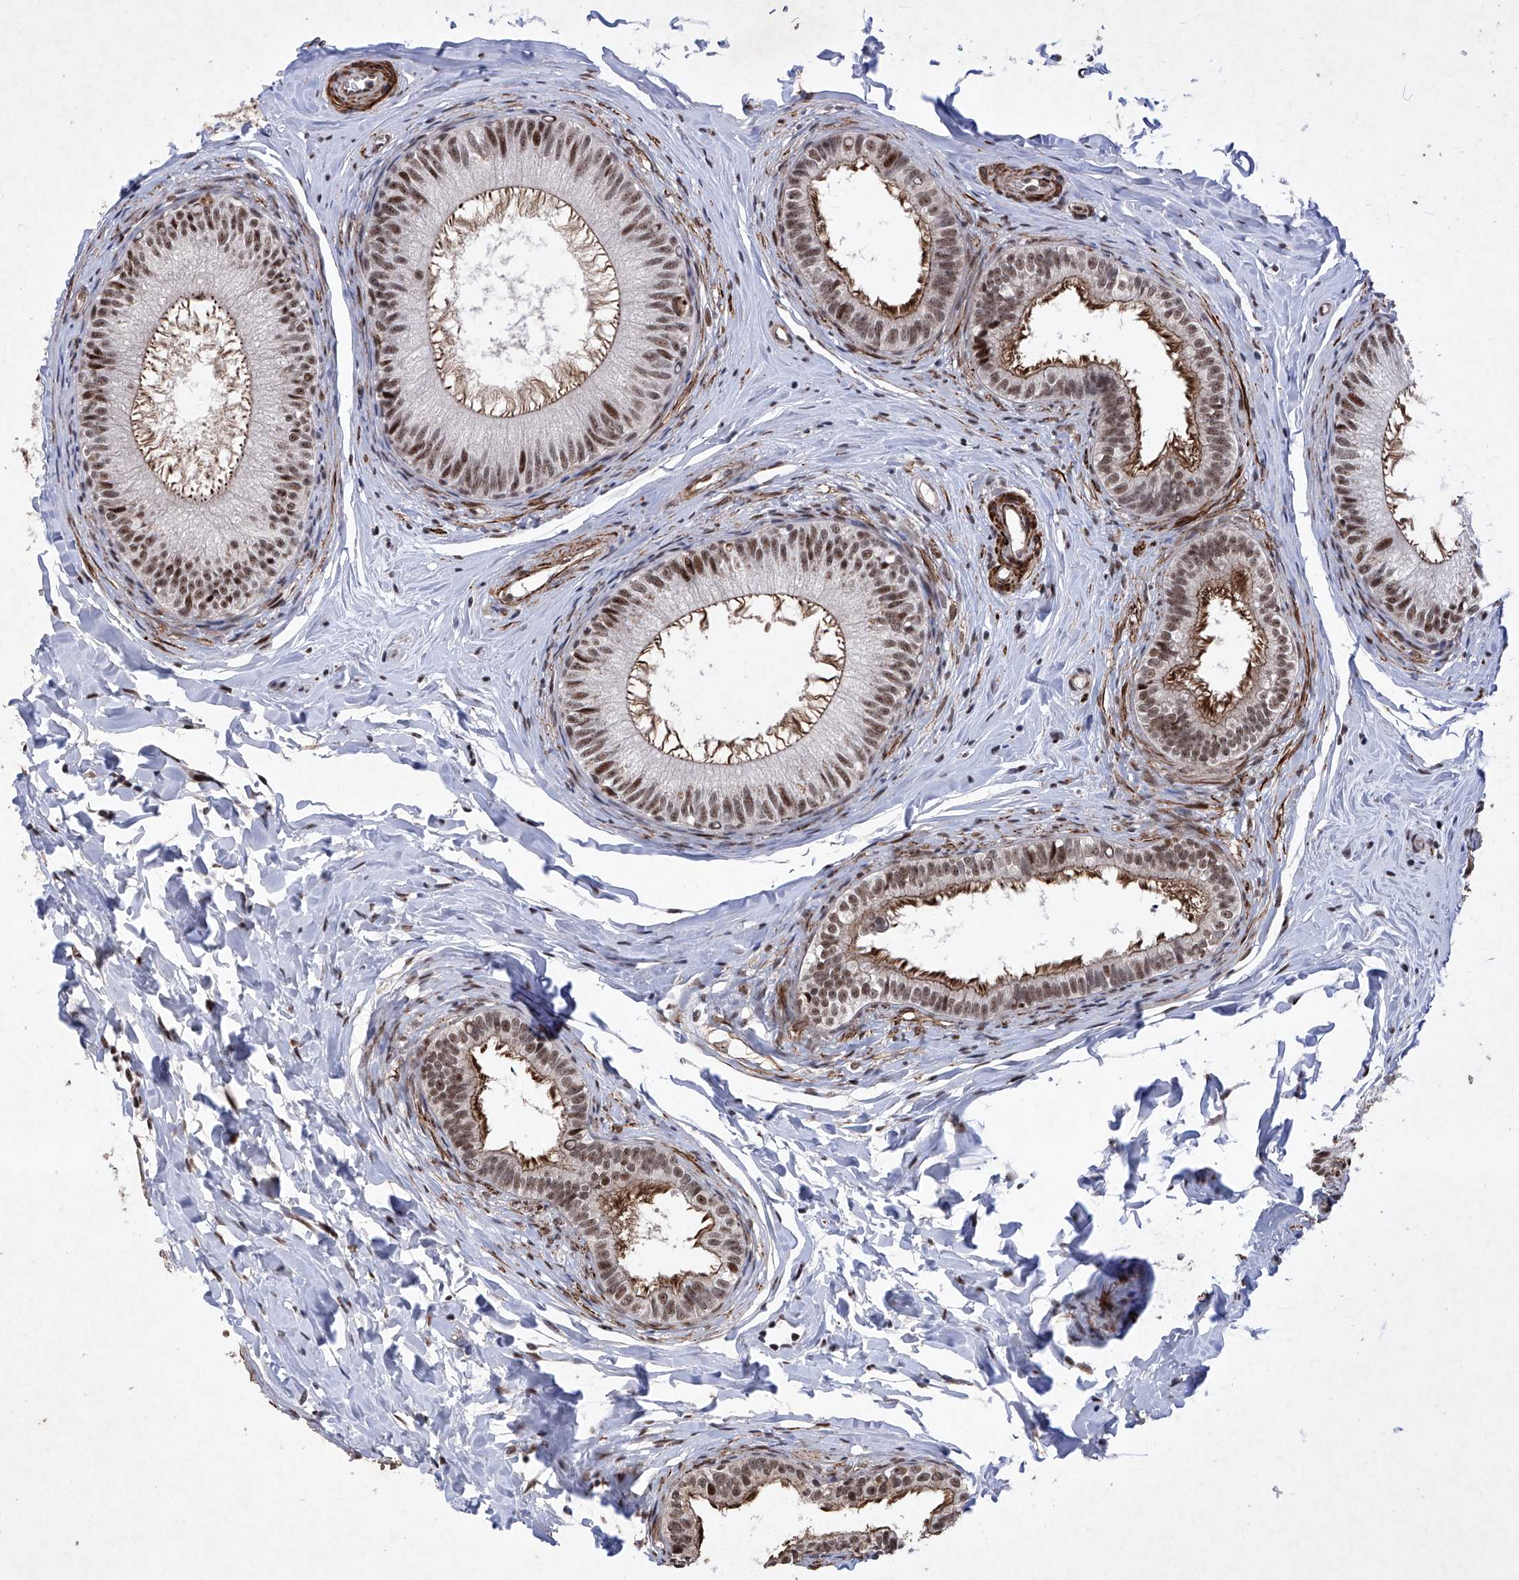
{"staining": {"intensity": "moderate", "quantity": ">75%", "location": "cytoplasmic/membranous,nuclear"}, "tissue": "epididymis", "cell_type": "Glandular cells", "image_type": "normal", "snomed": [{"axis": "morphology", "description": "Normal tissue, NOS"}, {"axis": "topography", "description": "Epididymis"}], "caption": "High-power microscopy captured an immunohistochemistry (IHC) micrograph of unremarkable epididymis, revealing moderate cytoplasmic/membranous,nuclear staining in approximately >75% of glandular cells.", "gene": "NFATC4", "patient": {"sex": "male", "age": 34}}